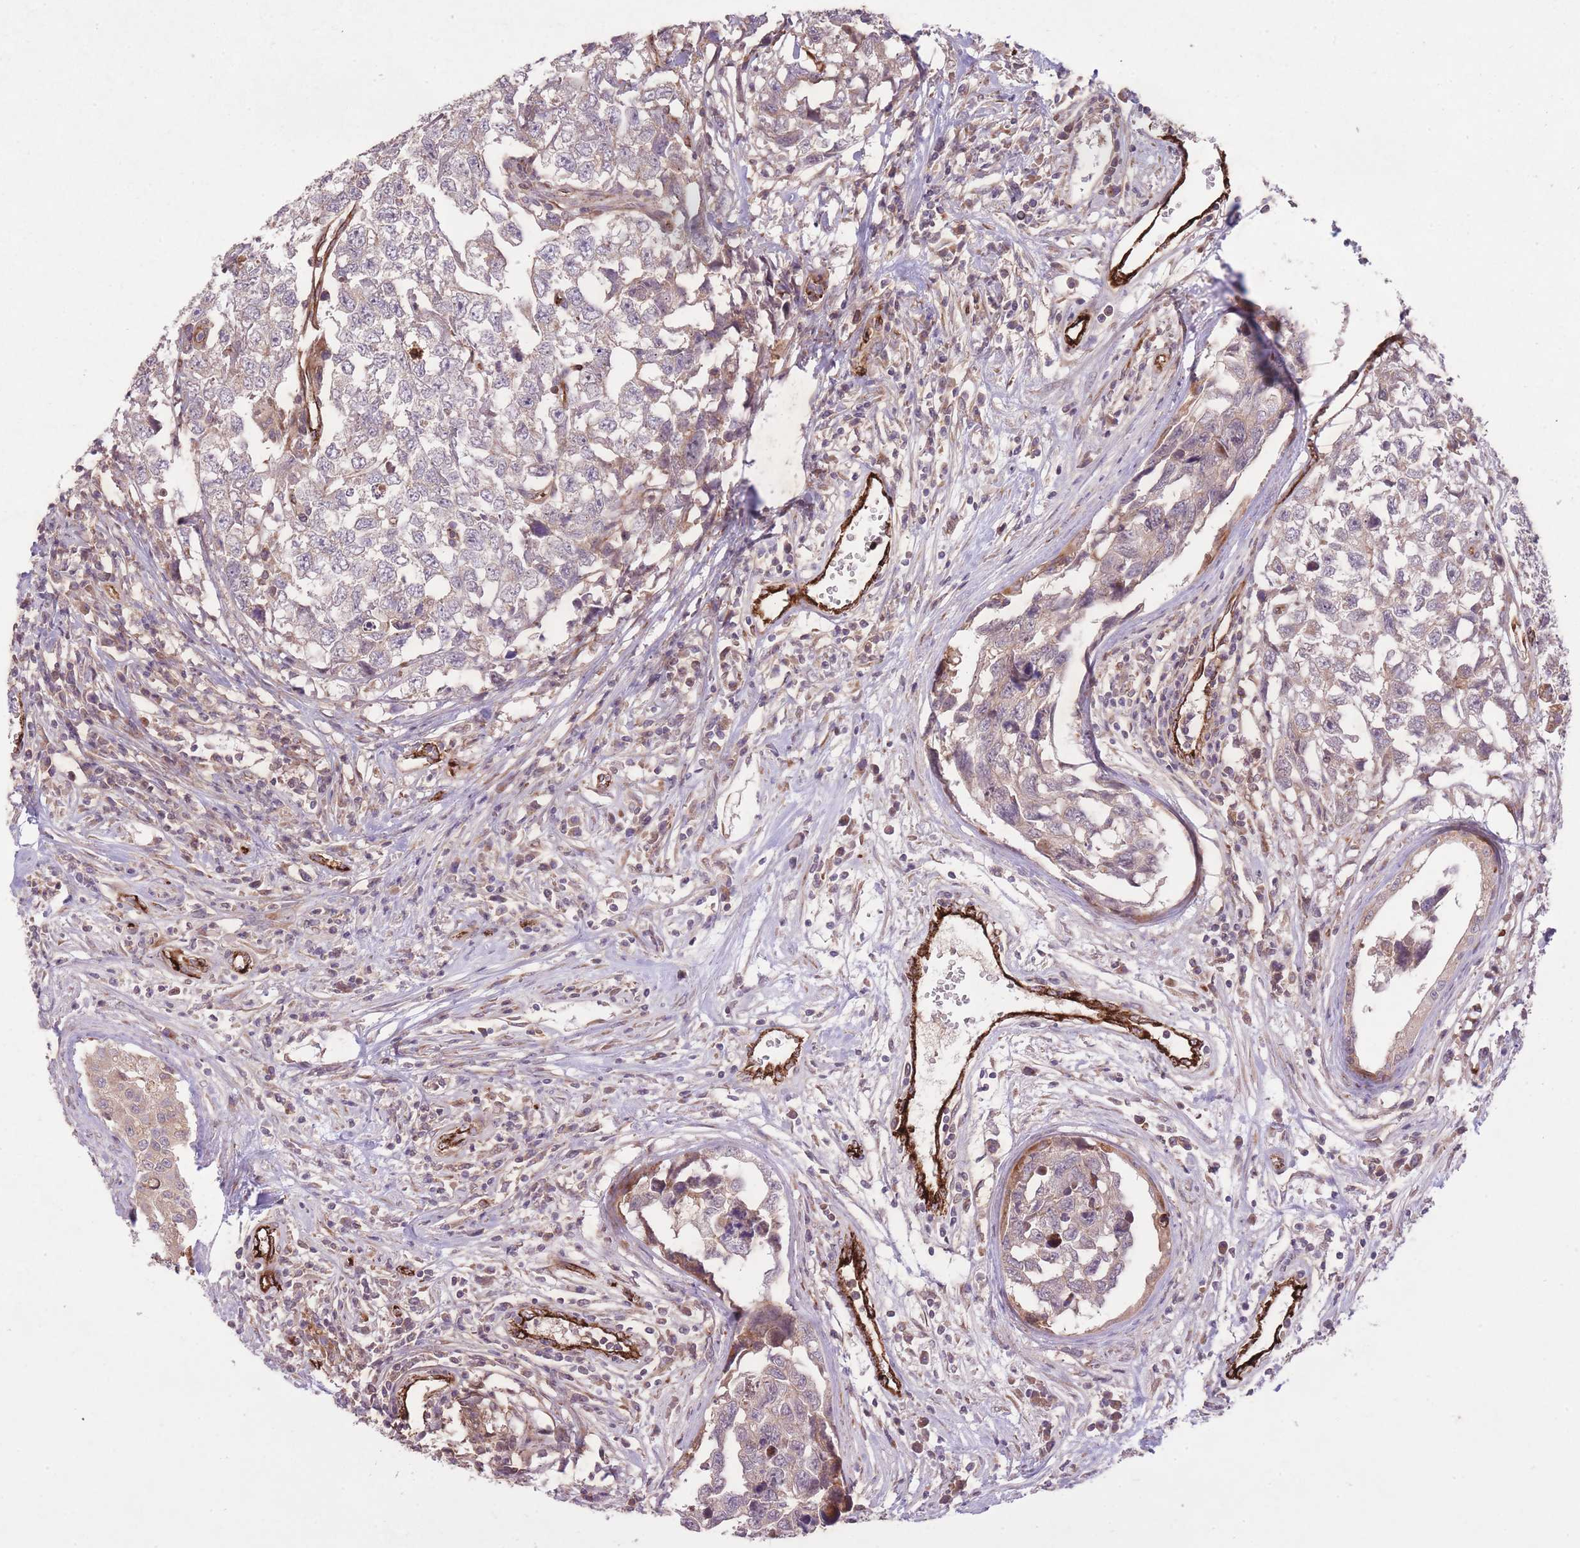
{"staining": {"intensity": "negative", "quantity": "none", "location": "none"}, "tissue": "testis cancer", "cell_type": "Tumor cells", "image_type": "cancer", "snomed": [{"axis": "morphology", "description": "Carcinoma, Embryonal, NOS"}, {"axis": "topography", "description": "Testis"}], "caption": "IHC of embryonal carcinoma (testis) reveals no positivity in tumor cells.", "gene": "CISH", "patient": {"sex": "male", "age": 22}}